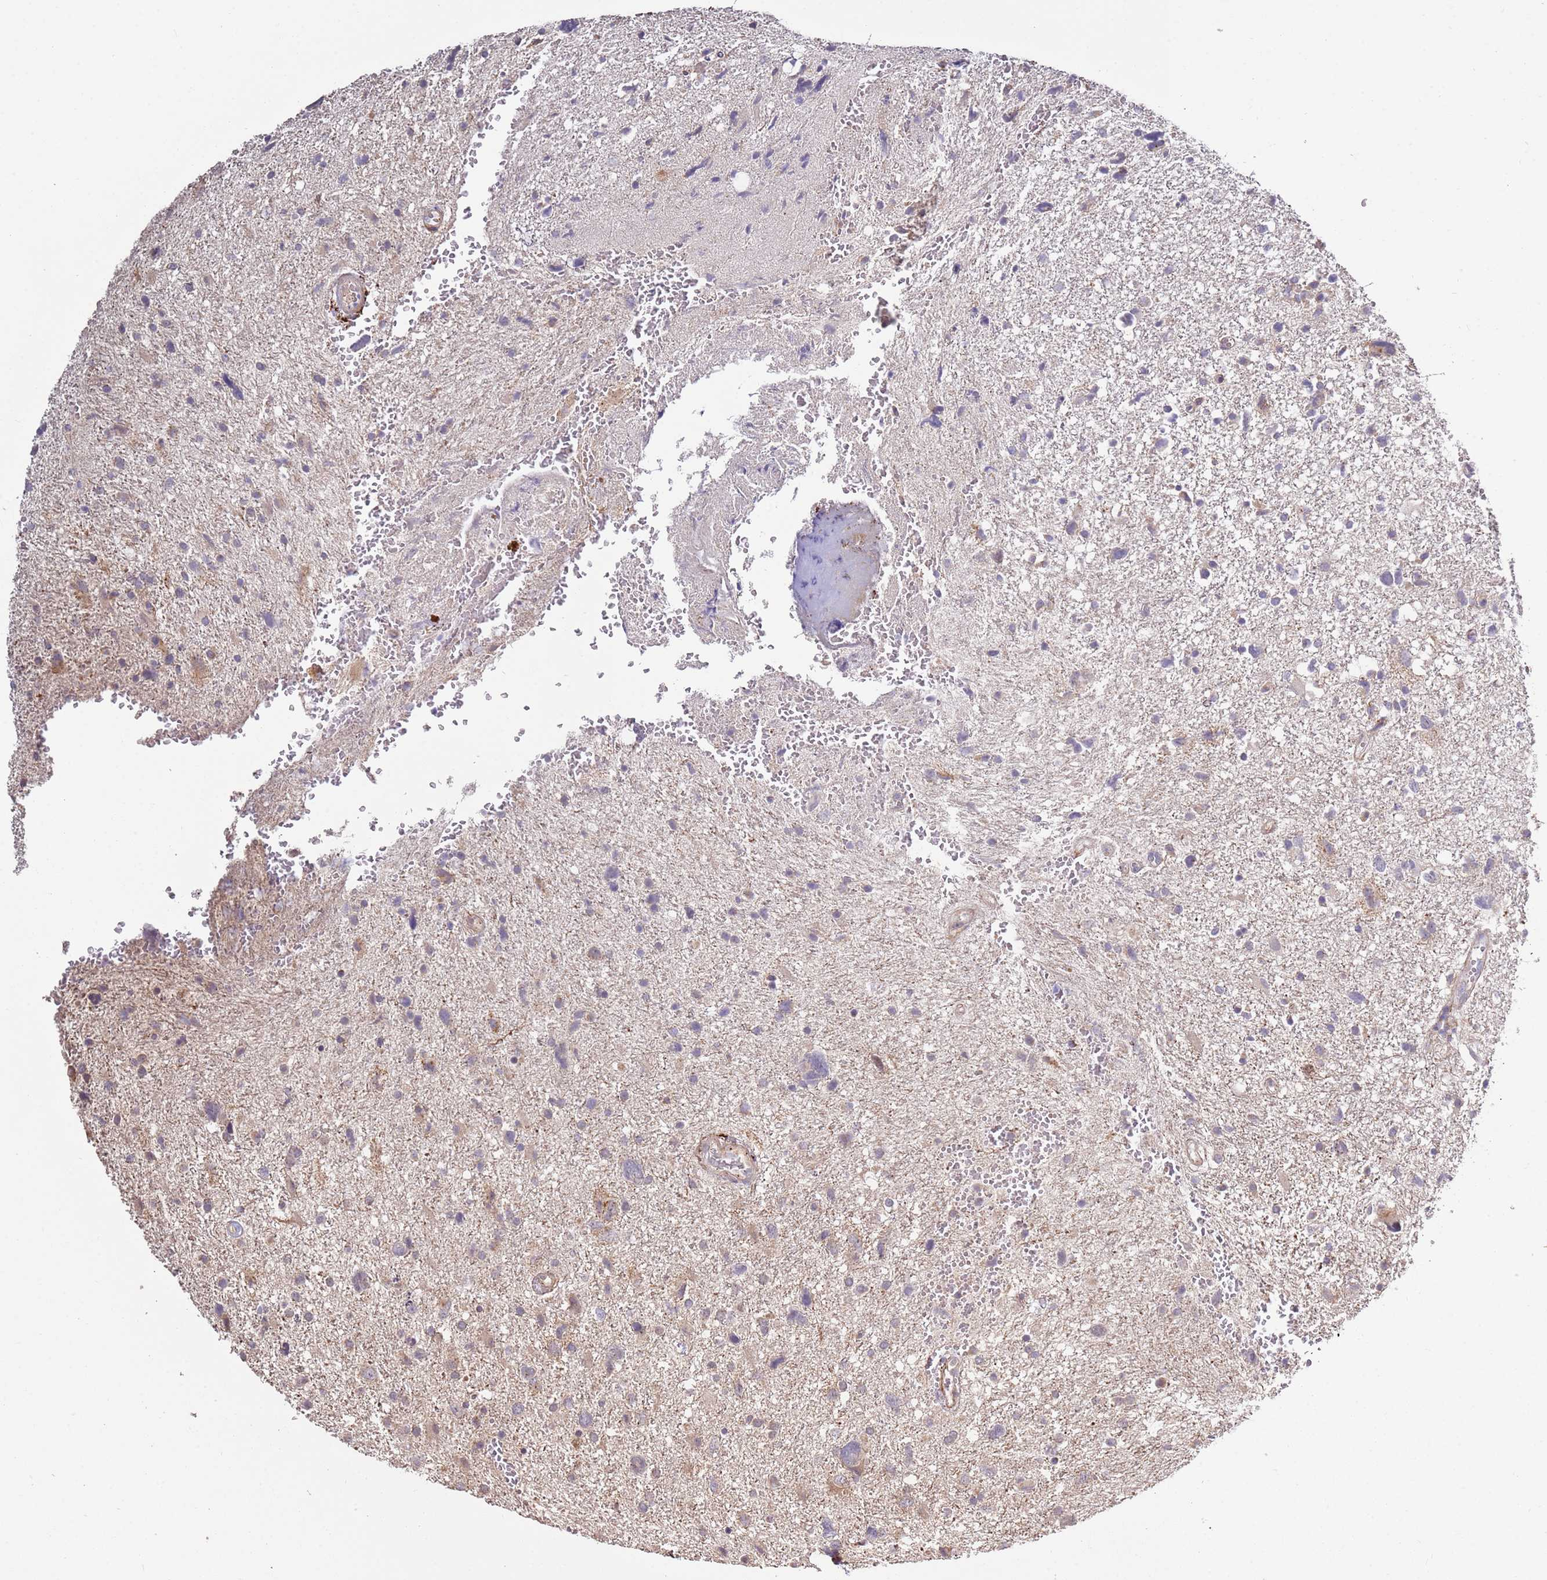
{"staining": {"intensity": "weak", "quantity": "<25%", "location": "cytoplasmic/membranous"}, "tissue": "glioma", "cell_type": "Tumor cells", "image_type": "cancer", "snomed": [{"axis": "morphology", "description": "Glioma, malignant, High grade"}, {"axis": "topography", "description": "Brain"}], "caption": "A histopathology image of glioma stained for a protein demonstrates no brown staining in tumor cells. (DAB immunohistochemistry visualized using brightfield microscopy, high magnification).", "gene": "RHBDL1", "patient": {"sex": "male", "age": 61}}